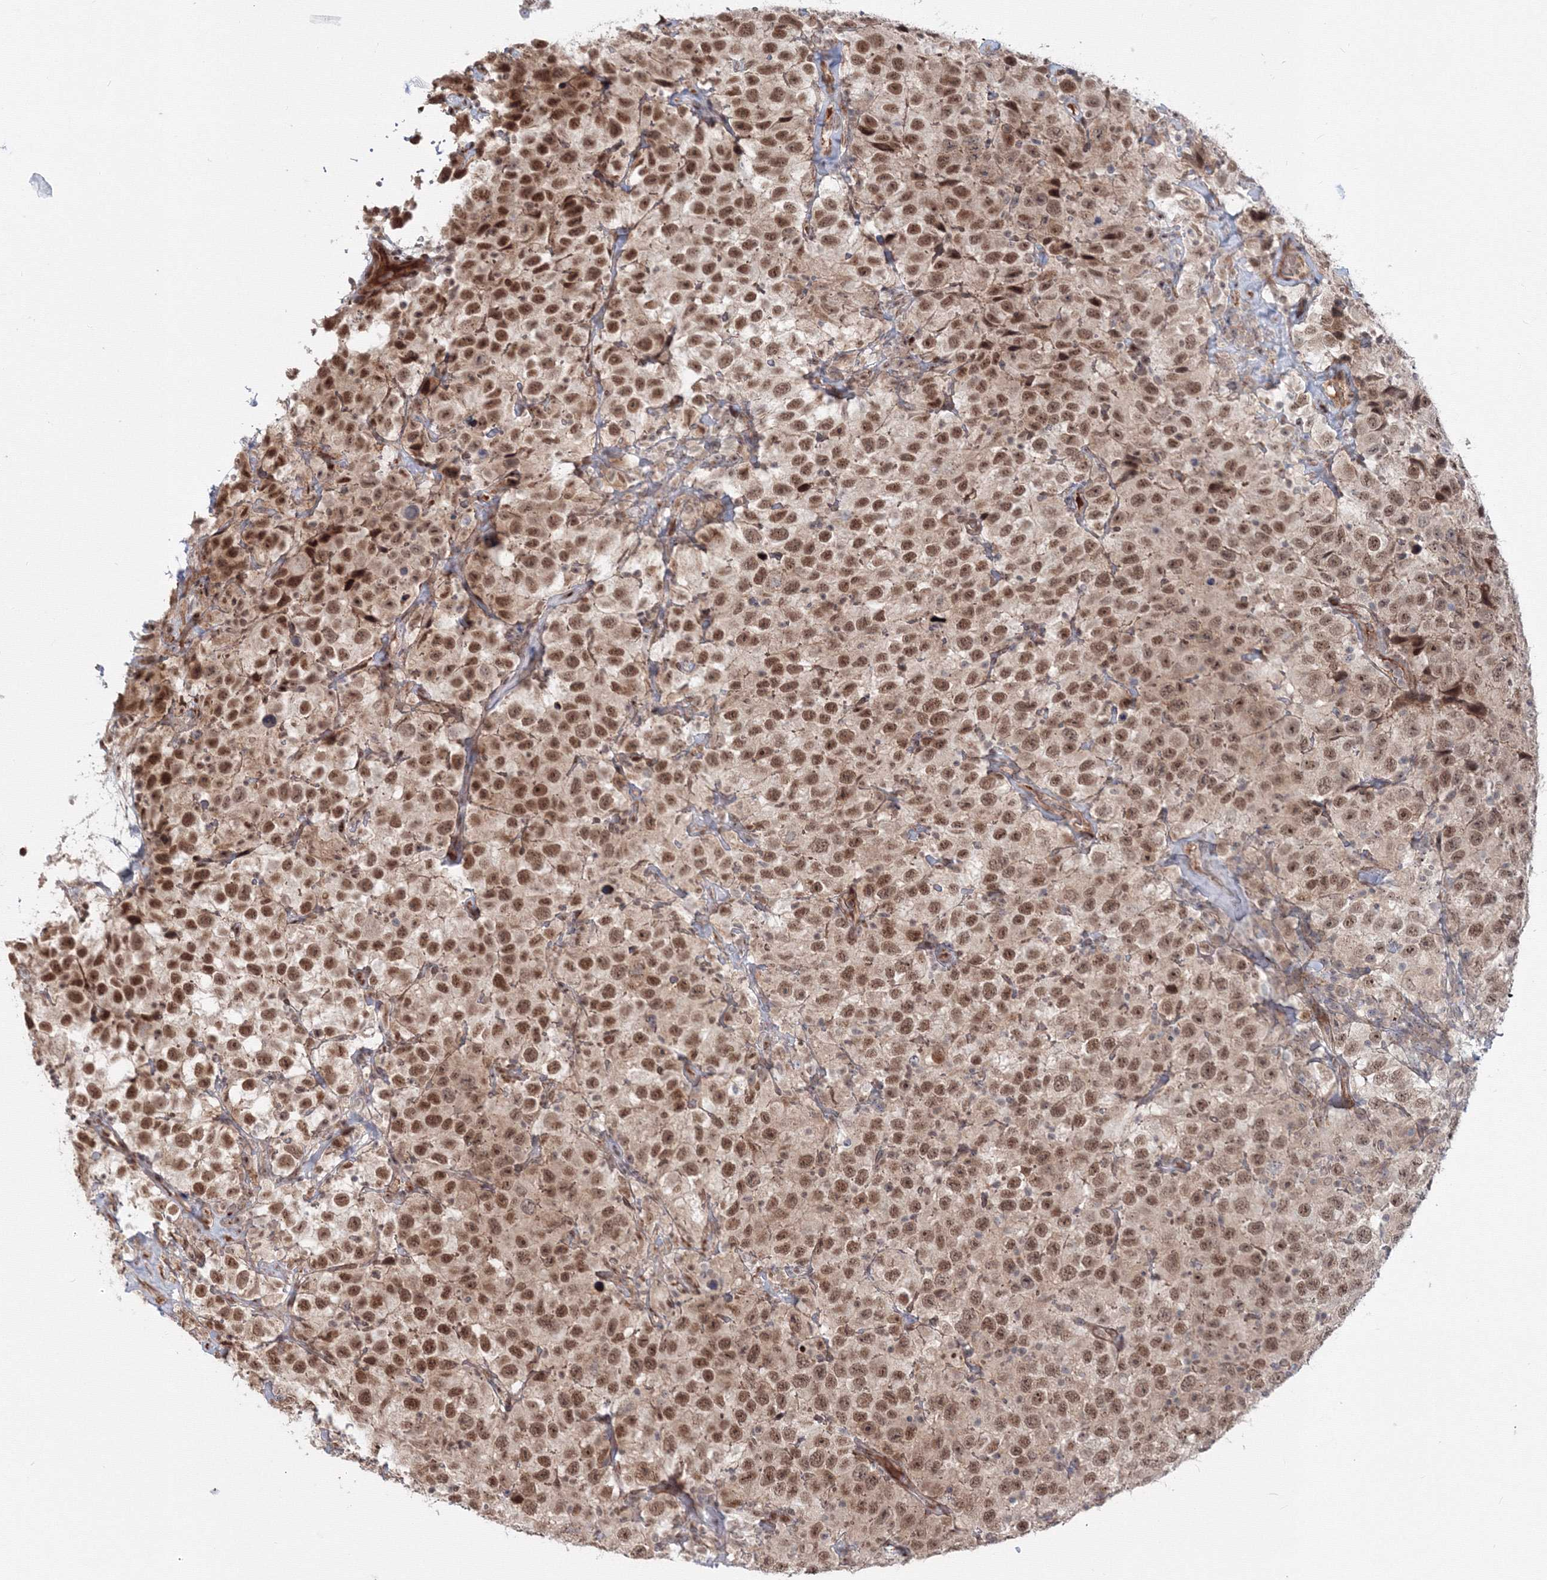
{"staining": {"intensity": "moderate", "quantity": ">75%", "location": "nuclear"}, "tissue": "testis cancer", "cell_type": "Tumor cells", "image_type": "cancer", "snomed": [{"axis": "morphology", "description": "Seminoma, NOS"}, {"axis": "topography", "description": "Testis"}], "caption": "High-magnification brightfield microscopy of testis cancer stained with DAB (brown) and counterstained with hematoxylin (blue). tumor cells exhibit moderate nuclear staining is present in about>75% of cells.", "gene": "SH3PXD2A", "patient": {"sex": "male", "age": 41}}